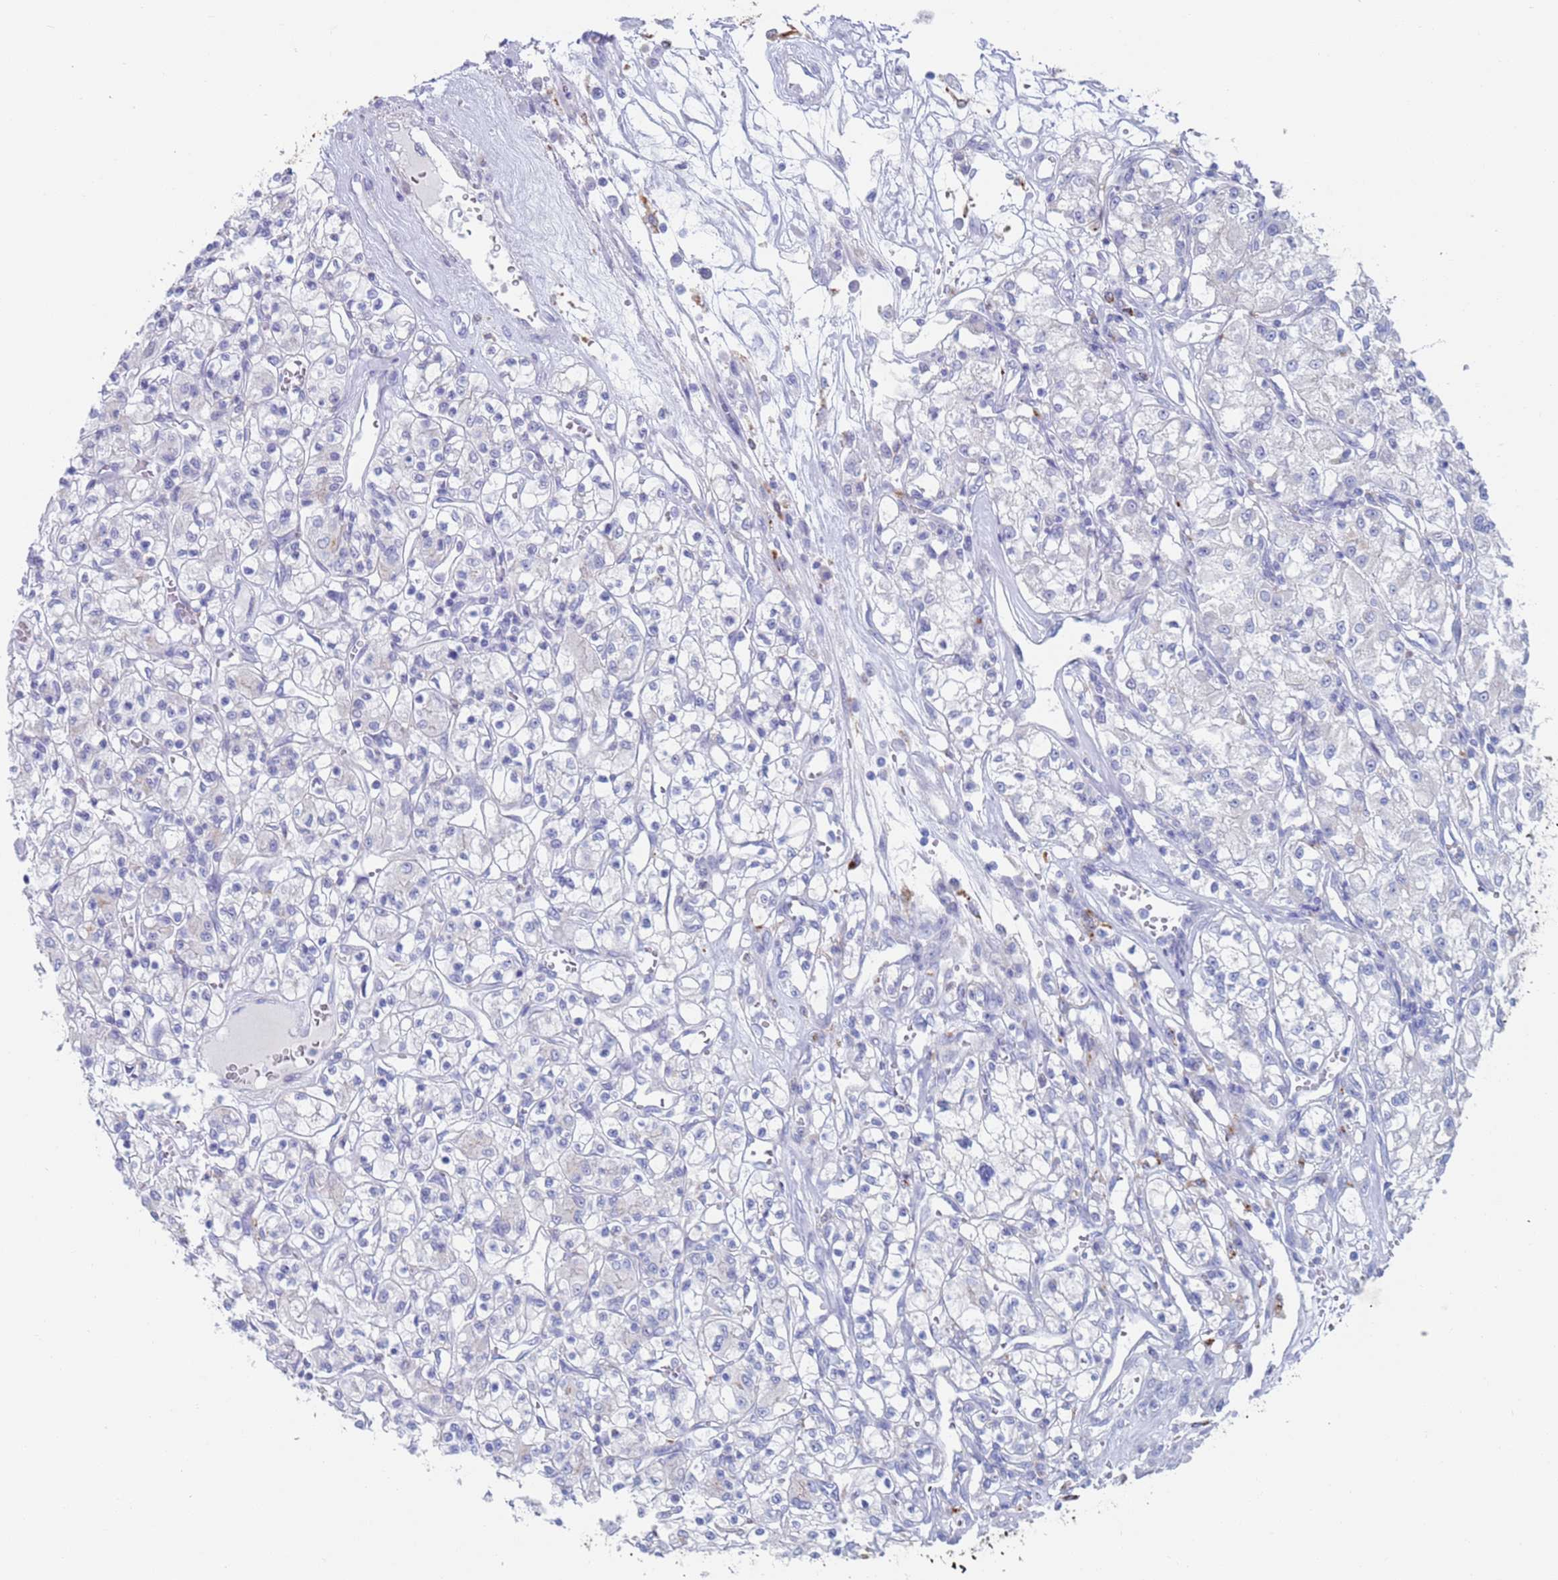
{"staining": {"intensity": "negative", "quantity": "none", "location": "none"}, "tissue": "renal cancer", "cell_type": "Tumor cells", "image_type": "cancer", "snomed": [{"axis": "morphology", "description": "Adenocarcinoma, NOS"}, {"axis": "topography", "description": "Kidney"}], "caption": "A high-resolution micrograph shows immunohistochemistry staining of renal cancer, which exhibits no significant expression in tumor cells.", "gene": "FUCA1", "patient": {"sex": "female", "age": 59}}